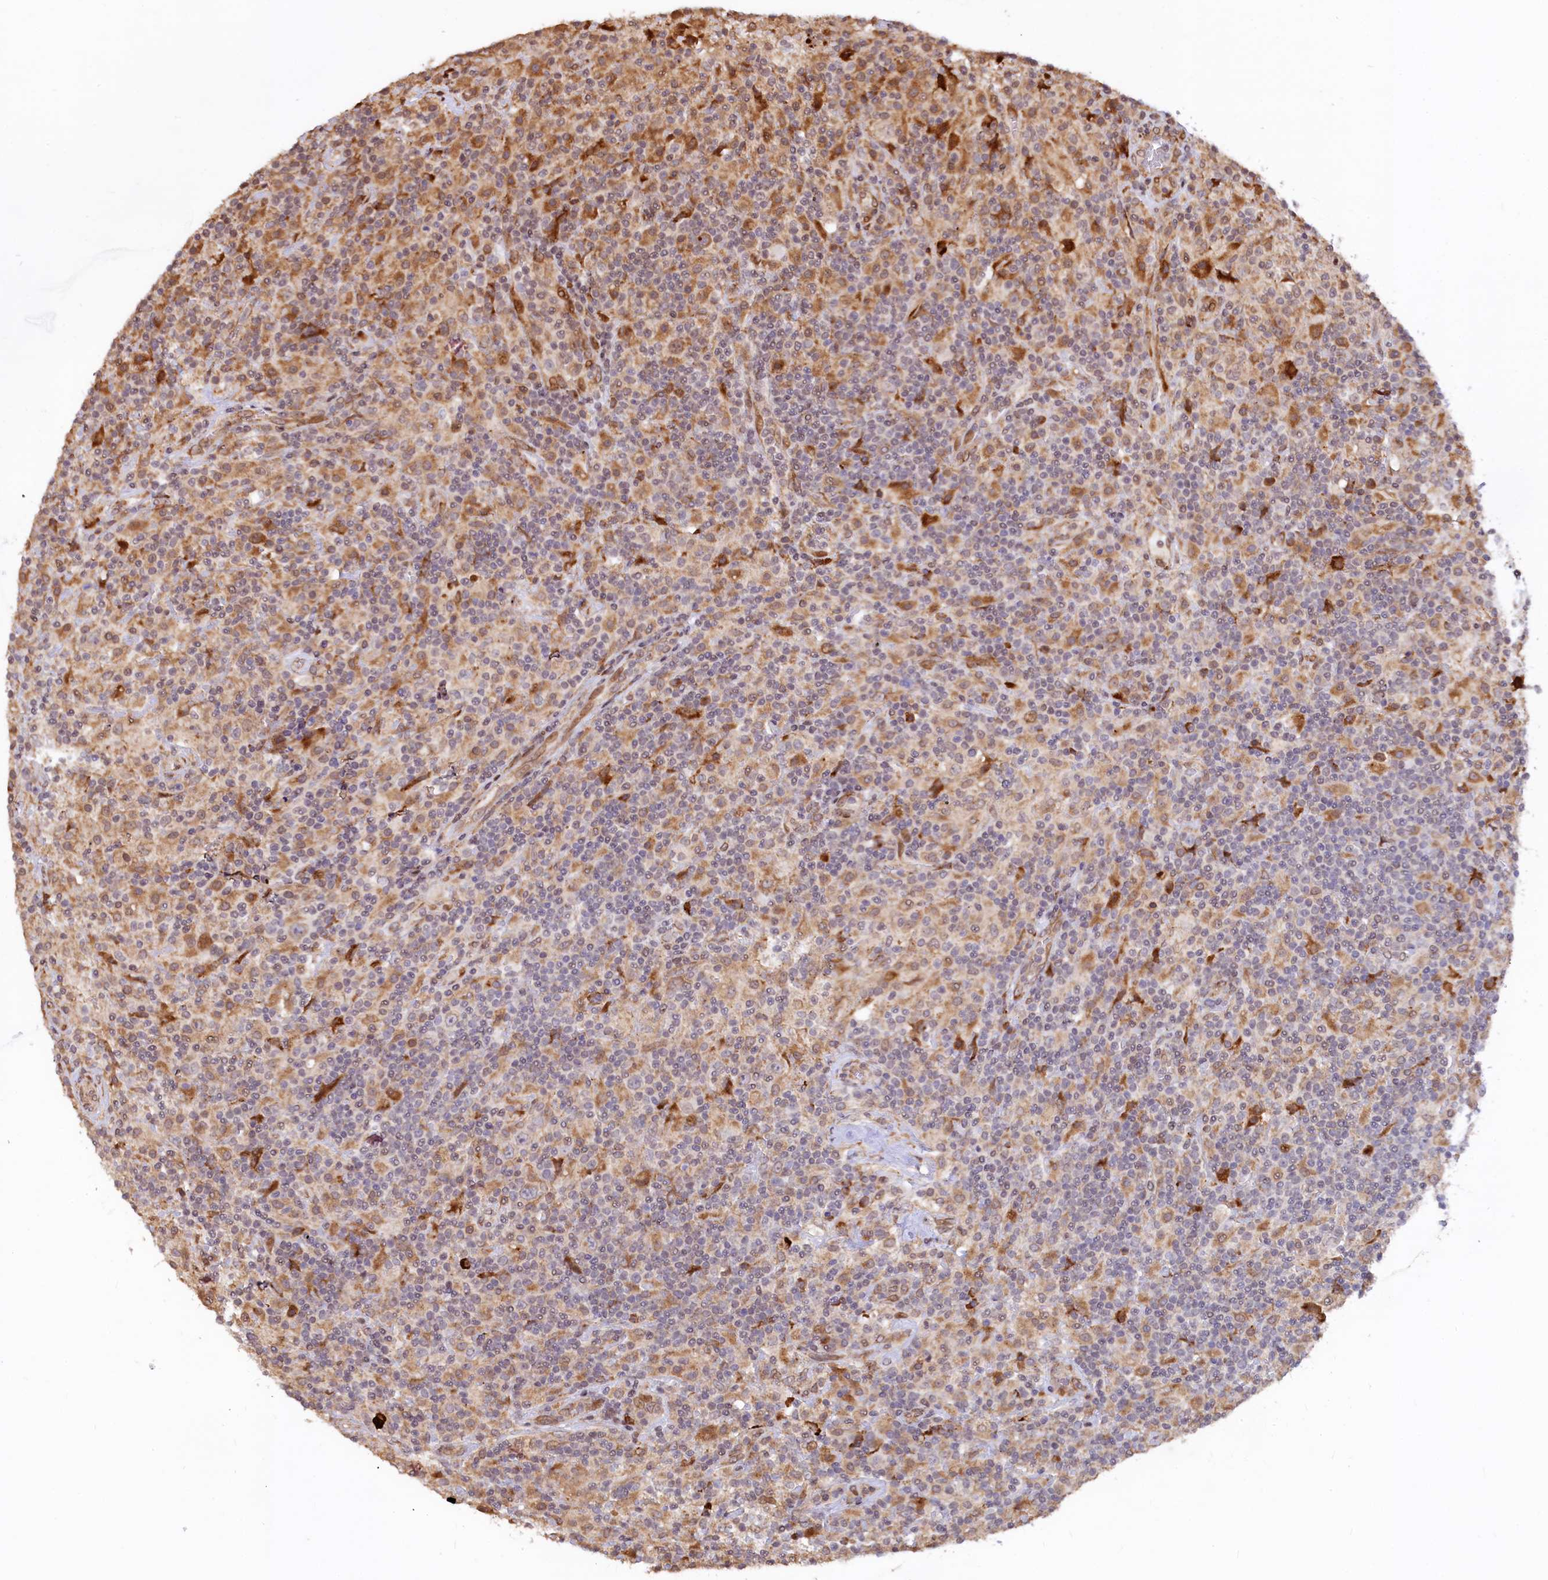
{"staining": {"intensity": "weak", "quantity": "25%-75%", "location": "cytoplasmic/membranous"}, "tissue": "lymphoma", "cell_type": "Tumor cells", "image_type": "cancer", "snomed": [{"axis": "morphology", "description": "Hodgkin's disease, NOS"}, {"axis": "topography", "description": "Lymph node"}], "caption": "Lymphoma was stained to show a protein in brown. There is low levels of weak cytoplasmic/membranous staining in approximately 25%-75% of tumor cells.", "gene": "C5orf15", "patient": {"sex": "male", "age": 70}}